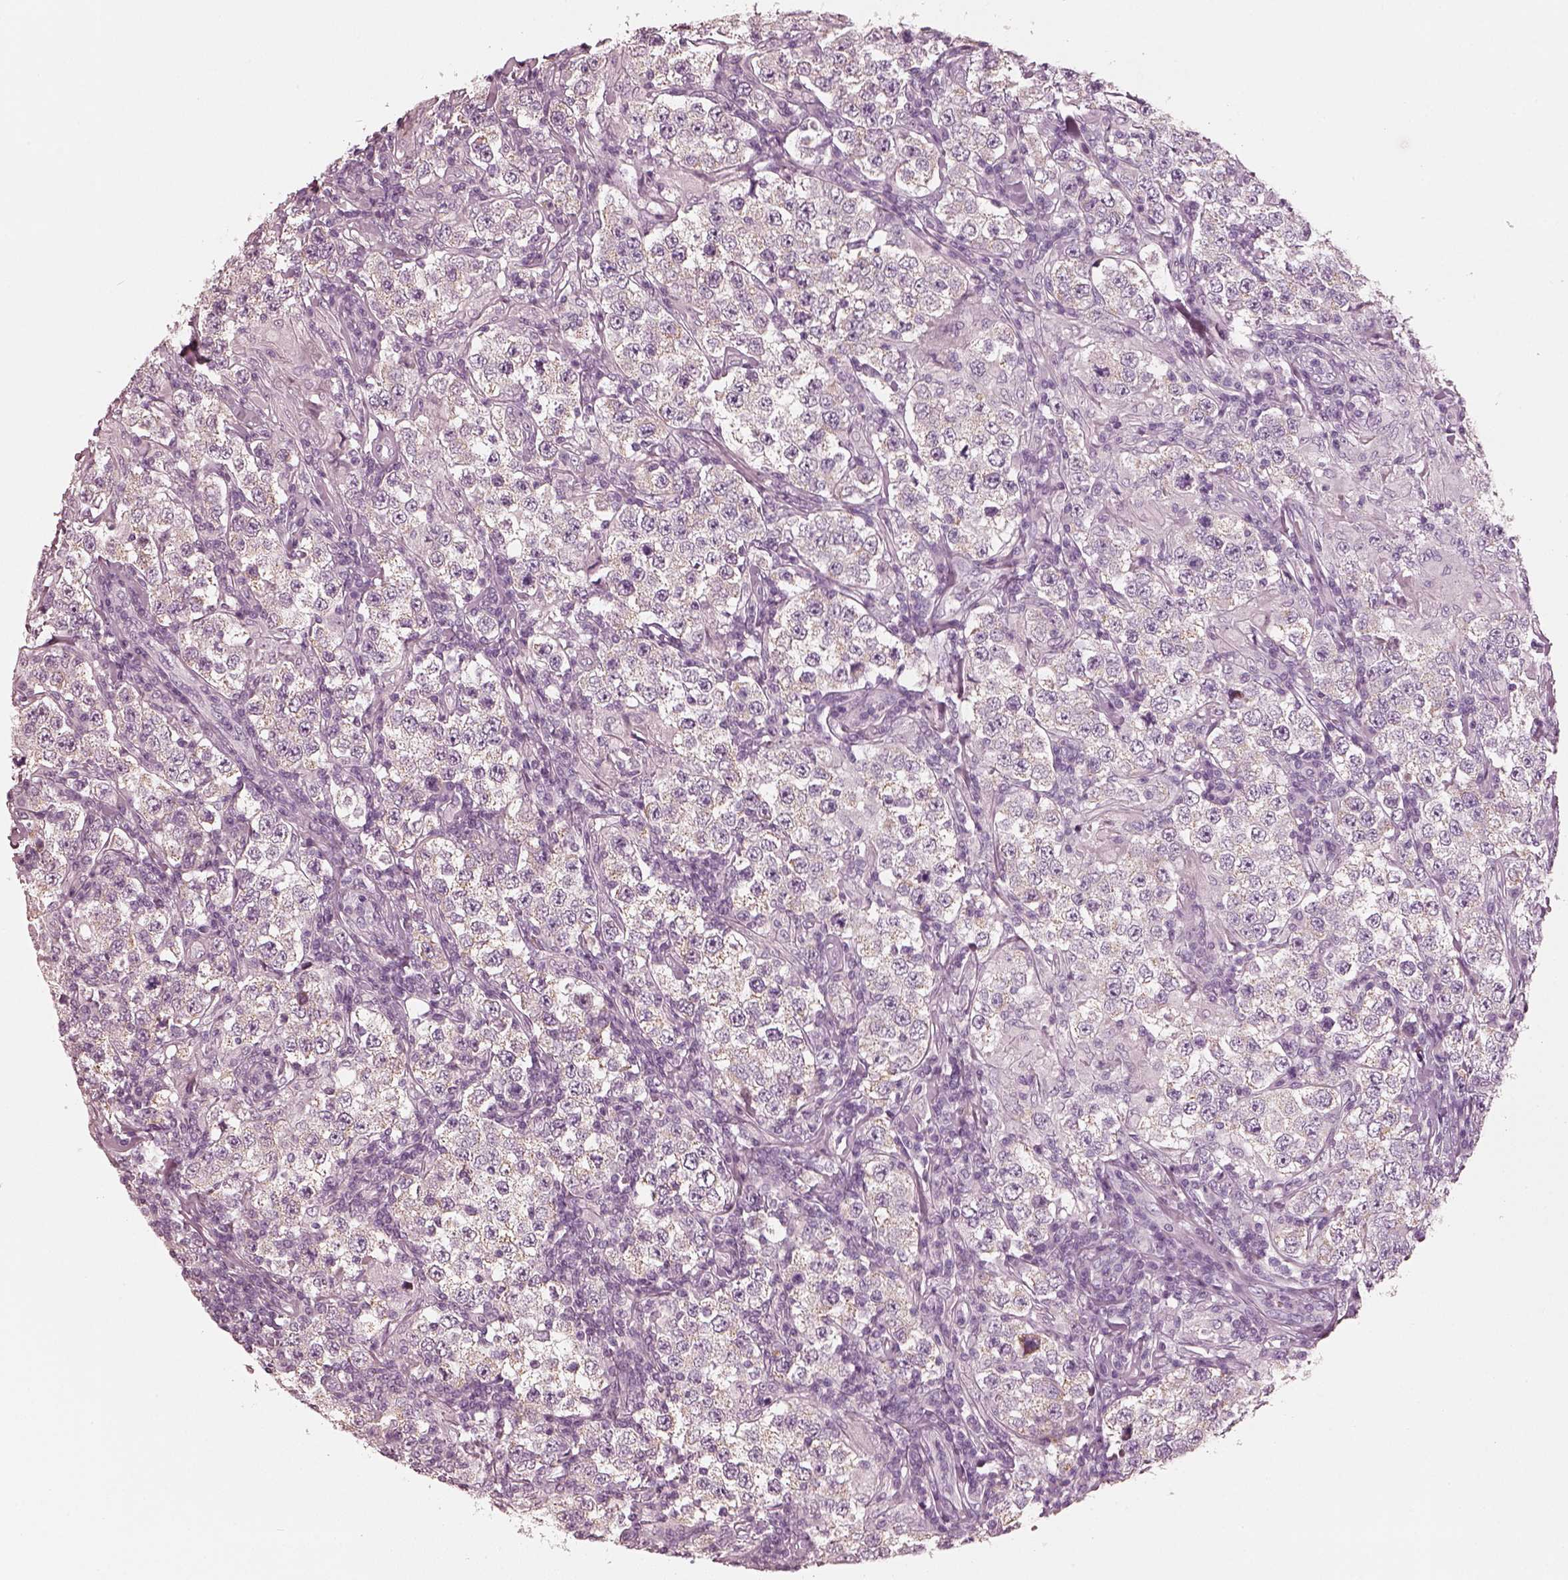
{"staining": {"intensity": "negative", "quantity": "none", "location": "none"}, "tissue": "testis cancer", "cell_type": "Tumor cells", "image_type": "cancer", "snomed": [{"axis": "morphology", "description": "Seminoma, NOS"}, {"axis": "morphology", "description": "Carcinoma, Embryonal, NOS"}, {"axis": "topography", "description": "Testis"}], "caption": "There is no significant positivity in tumor cells of testis embryonal carcinoma.", "gene": "R3HDML", "patient": {"sex": "male", "age": 41}}